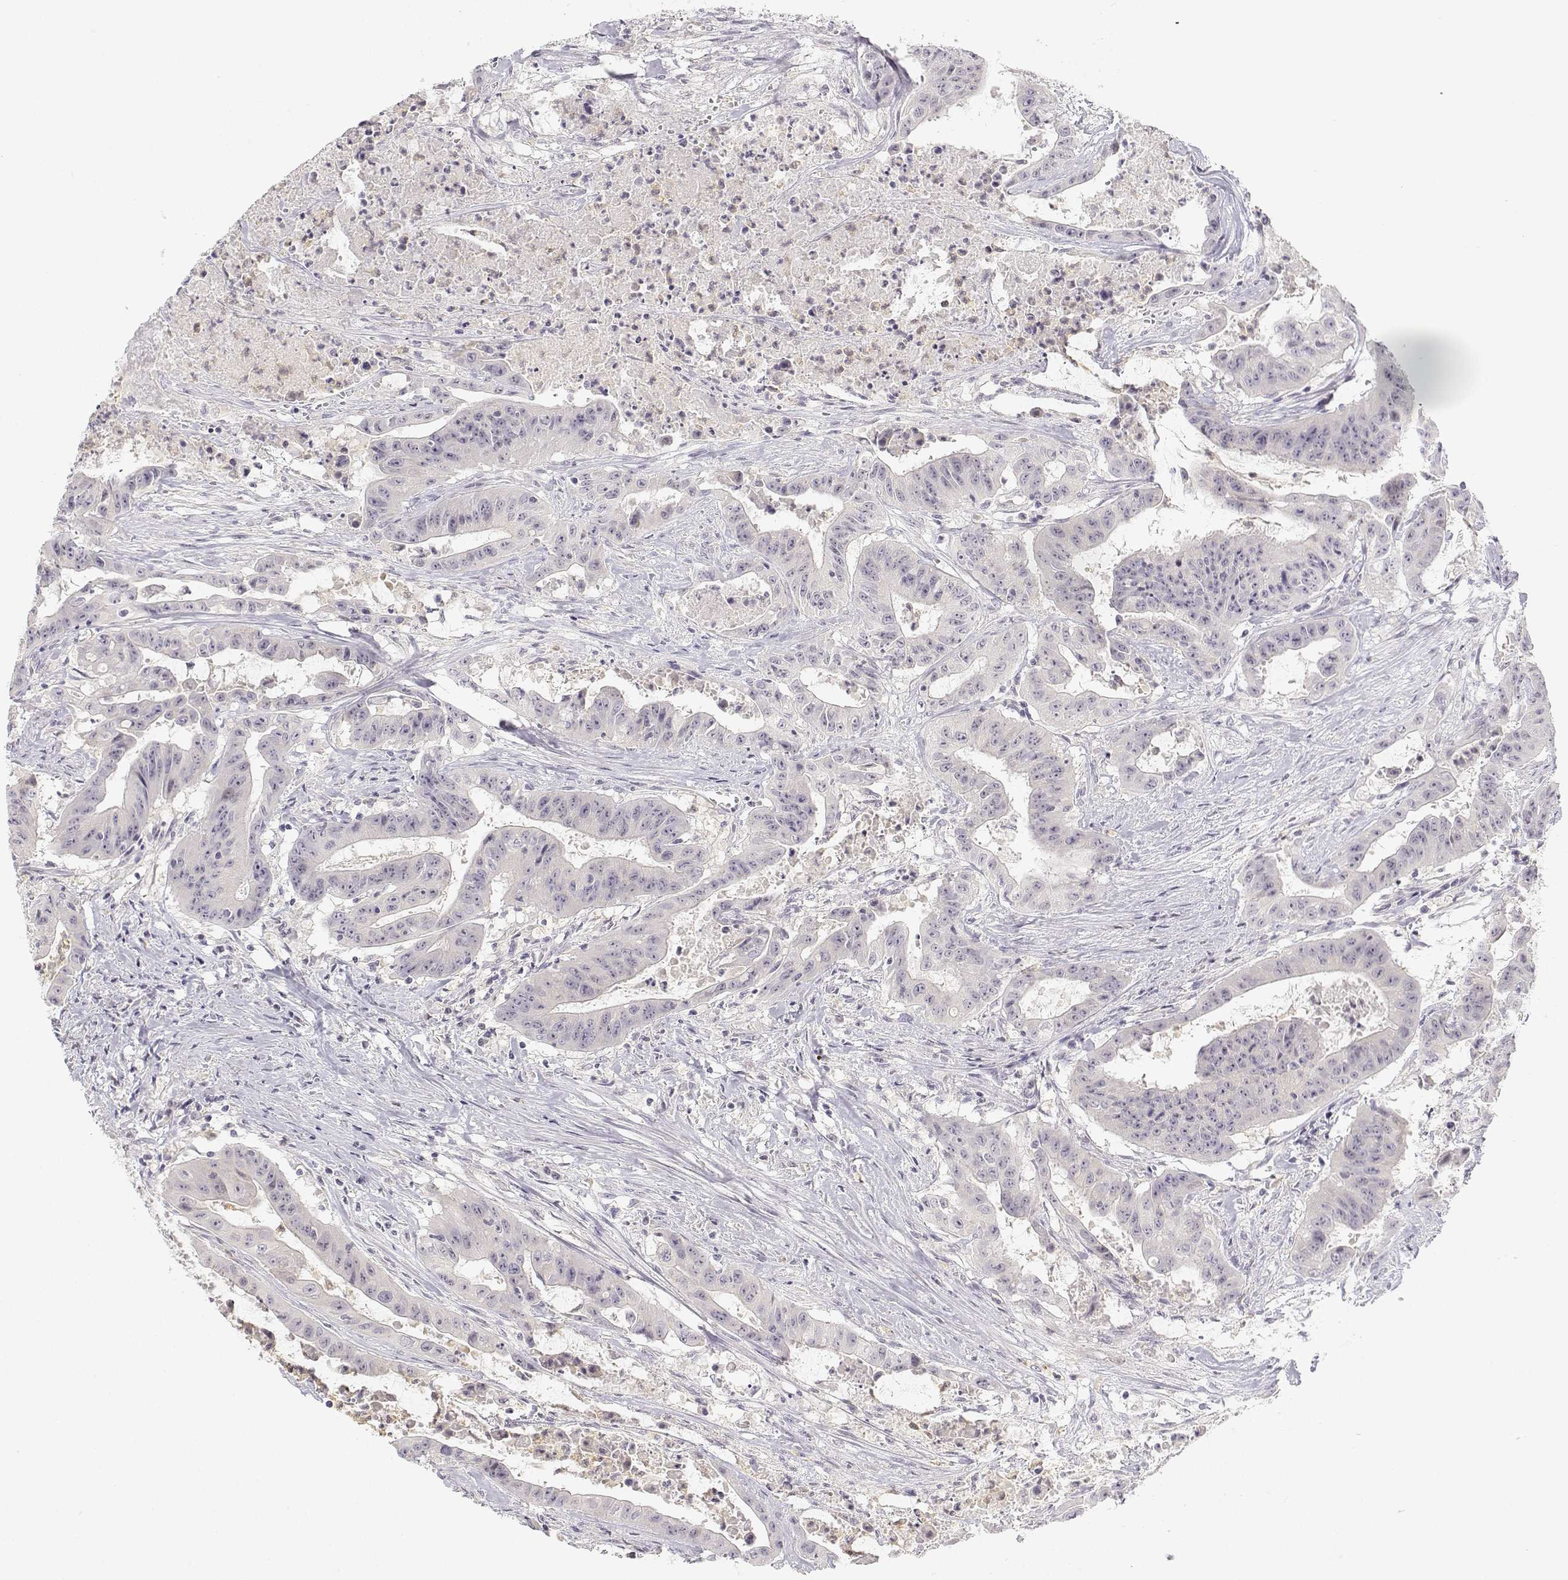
{"staining": {"intensity": "negative", "quantity": "none", "location": "none"}, "tissue": "colorectal cancer", "cell_type": "Tumor cells", "image_type": "cancer", "snomed": [{"axis": "morphology", "description": "Adenocarcinoma, NOS"}, {"axis": "topography", "description": "Colon"}], "caption": "Photomicrograph shows no protein positivity in tumor cells of adenocarcinoma (colorectal) tissue.", "gene": "GLIPR1L2", "patient": {"sex": "male", "age": 33}}